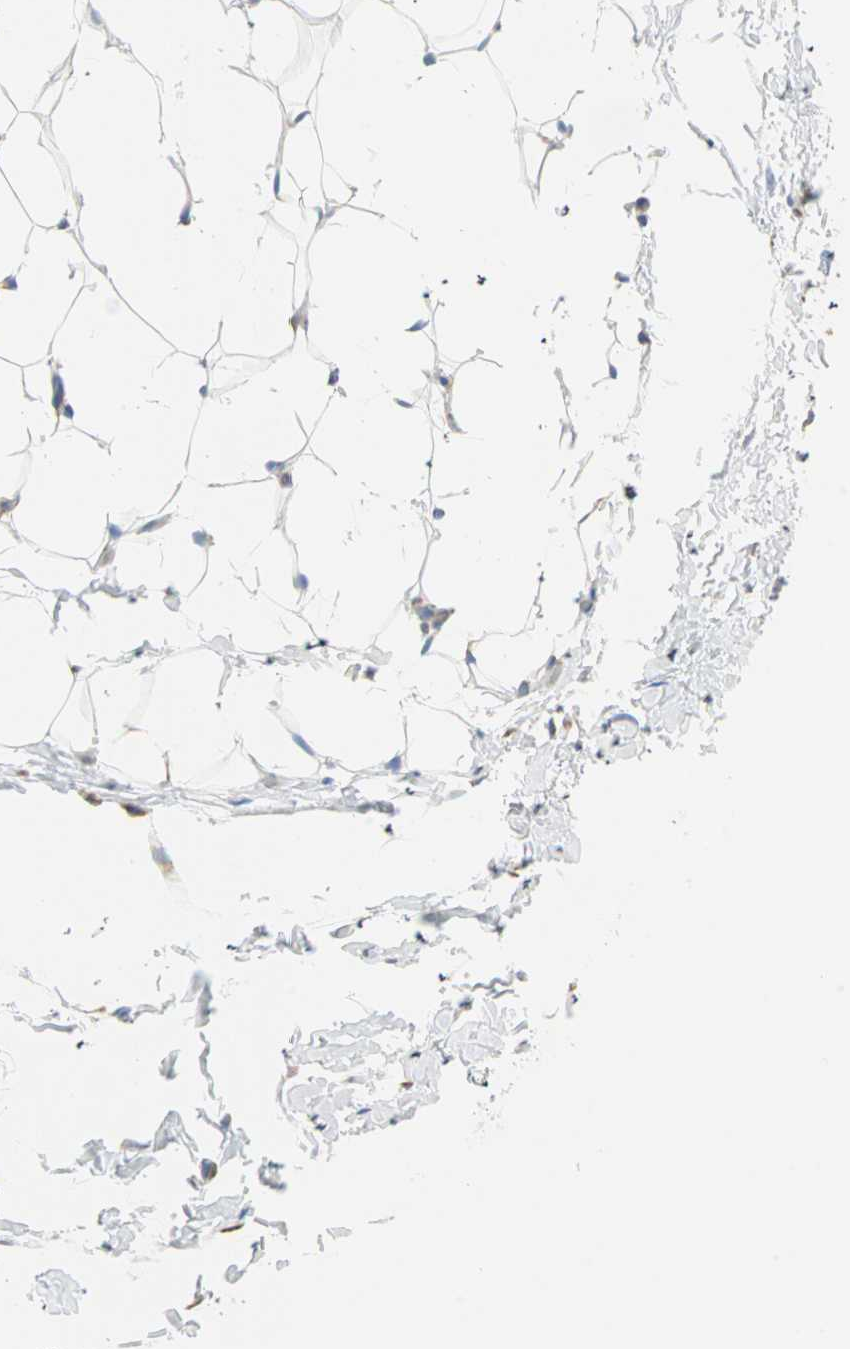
{"staining": {"intensity": "negative", "quantity": "none", "location": "none"}, "tissue": "adipose tissue", "cell_type": "Adipocytes", "image_type": "normal", "snomed": [{"axis": "morphology", "description": "Normal tissue, NOS"}, {"axis": "topography", "description": "Soft tissue"}], "caption": "There is no significant expression in adipocytes of adipose tissue. Brightfield microscopy of immunohistochemistry stained with DAB (3,3'-diaminobenzidine) (brown) and hematoxylin (blue), captured at high magnification.", "gene": "PLCXD1", "patient": {"sex": "male", "age": 26}}